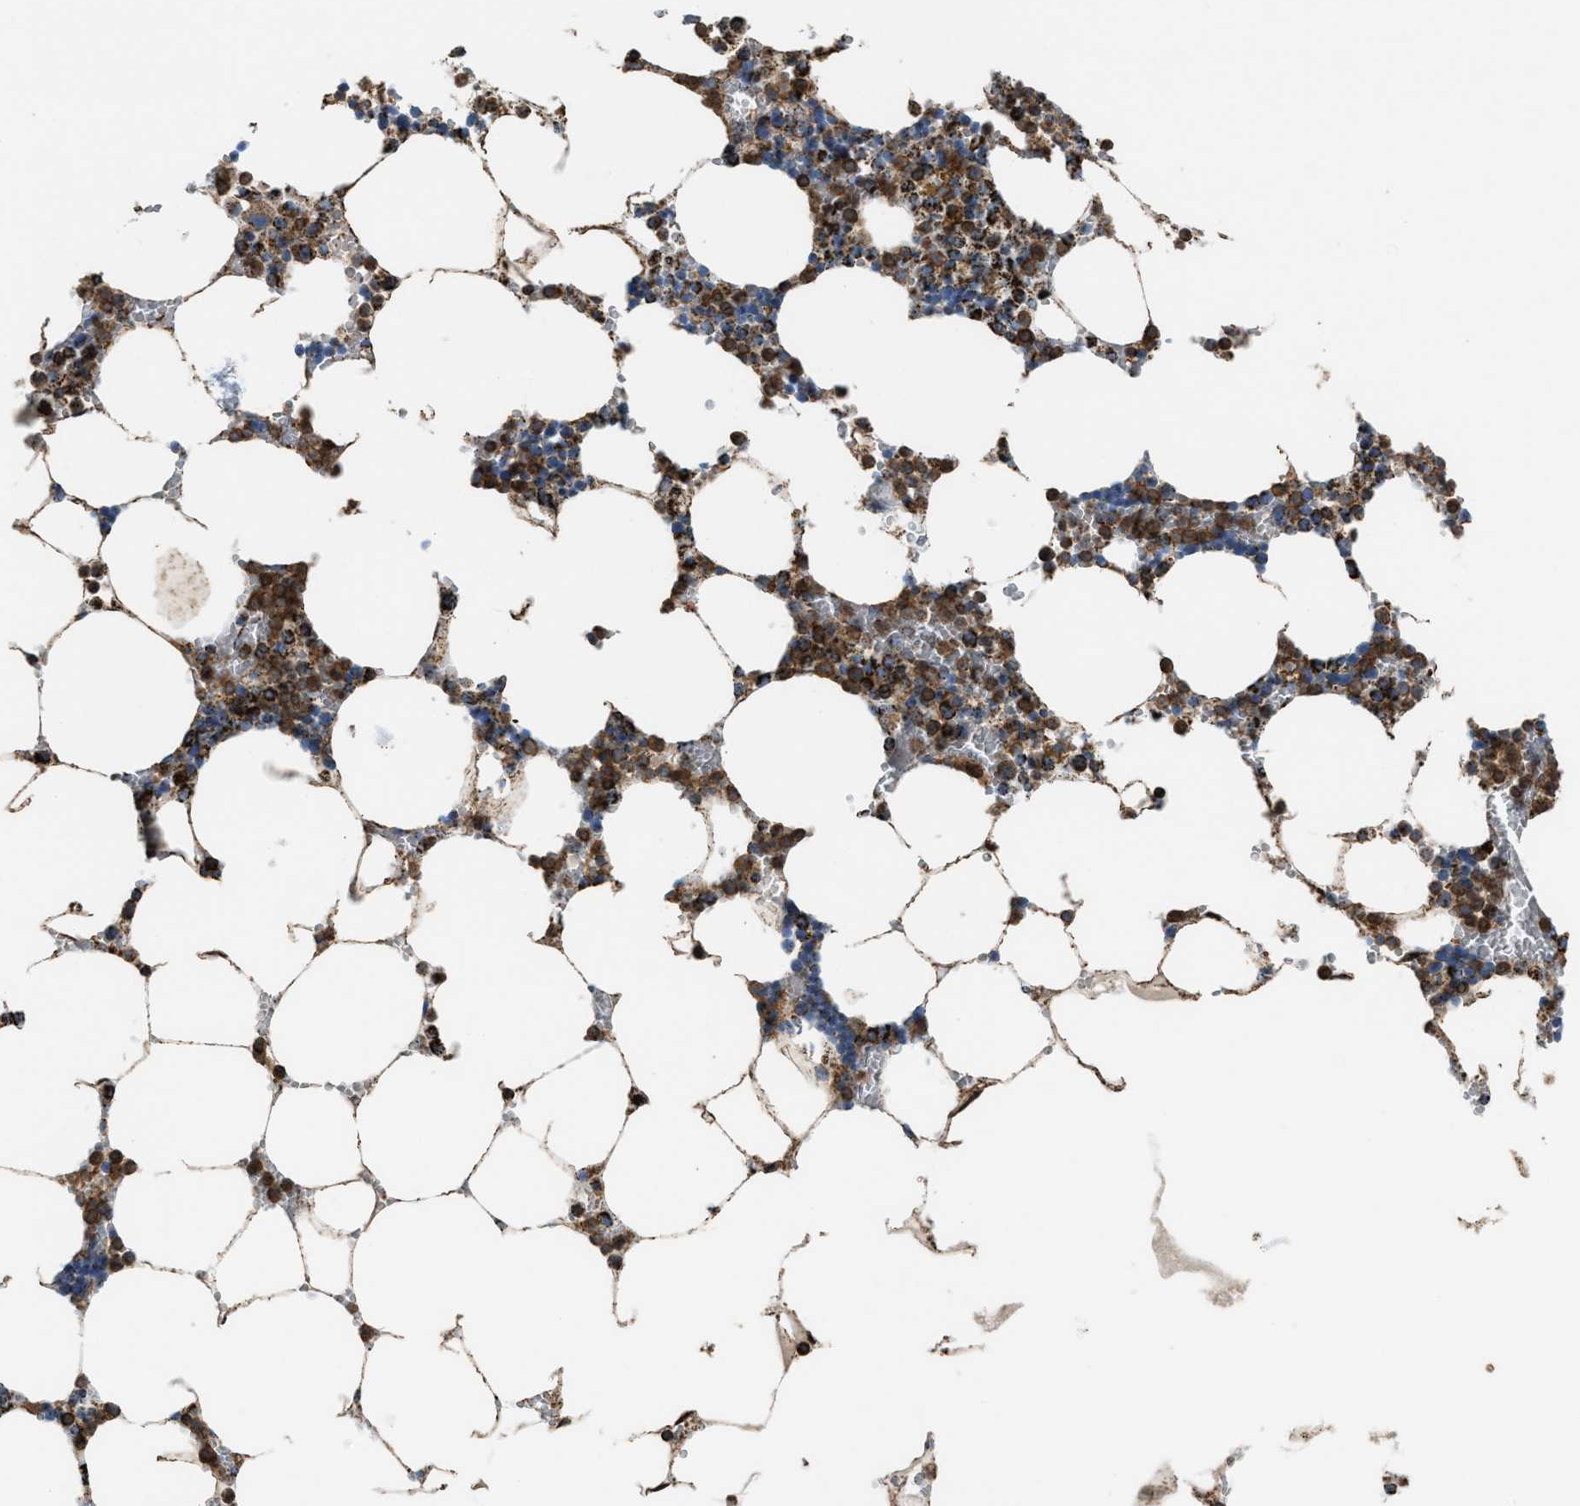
{"staining": {"intensity": "strong", "quantity": "25%-75%", "location": "cytoplasmic/membranous"}, "tissue": "bone marrow", "cell_type": "Hematopoietic cells", "image_type": "normal", "snomed": [{"axis": "morphology", "description": "Normal tissue, NOS"}, {"axis": "topography", "description": "Bone marrow"}], "caption": "Hematopoietic cells demonstrate high levels of strong cytoplasmic/membranous staining in about 25%-75% of cells in benign bone marrow. The protein of interest is stained brown, and the nuclei are stained in blue (DAB IHC with brightfield microscopy, high magnification).", "gene": "ECHS1", "patient": {"sex": "male", "age": 70}}